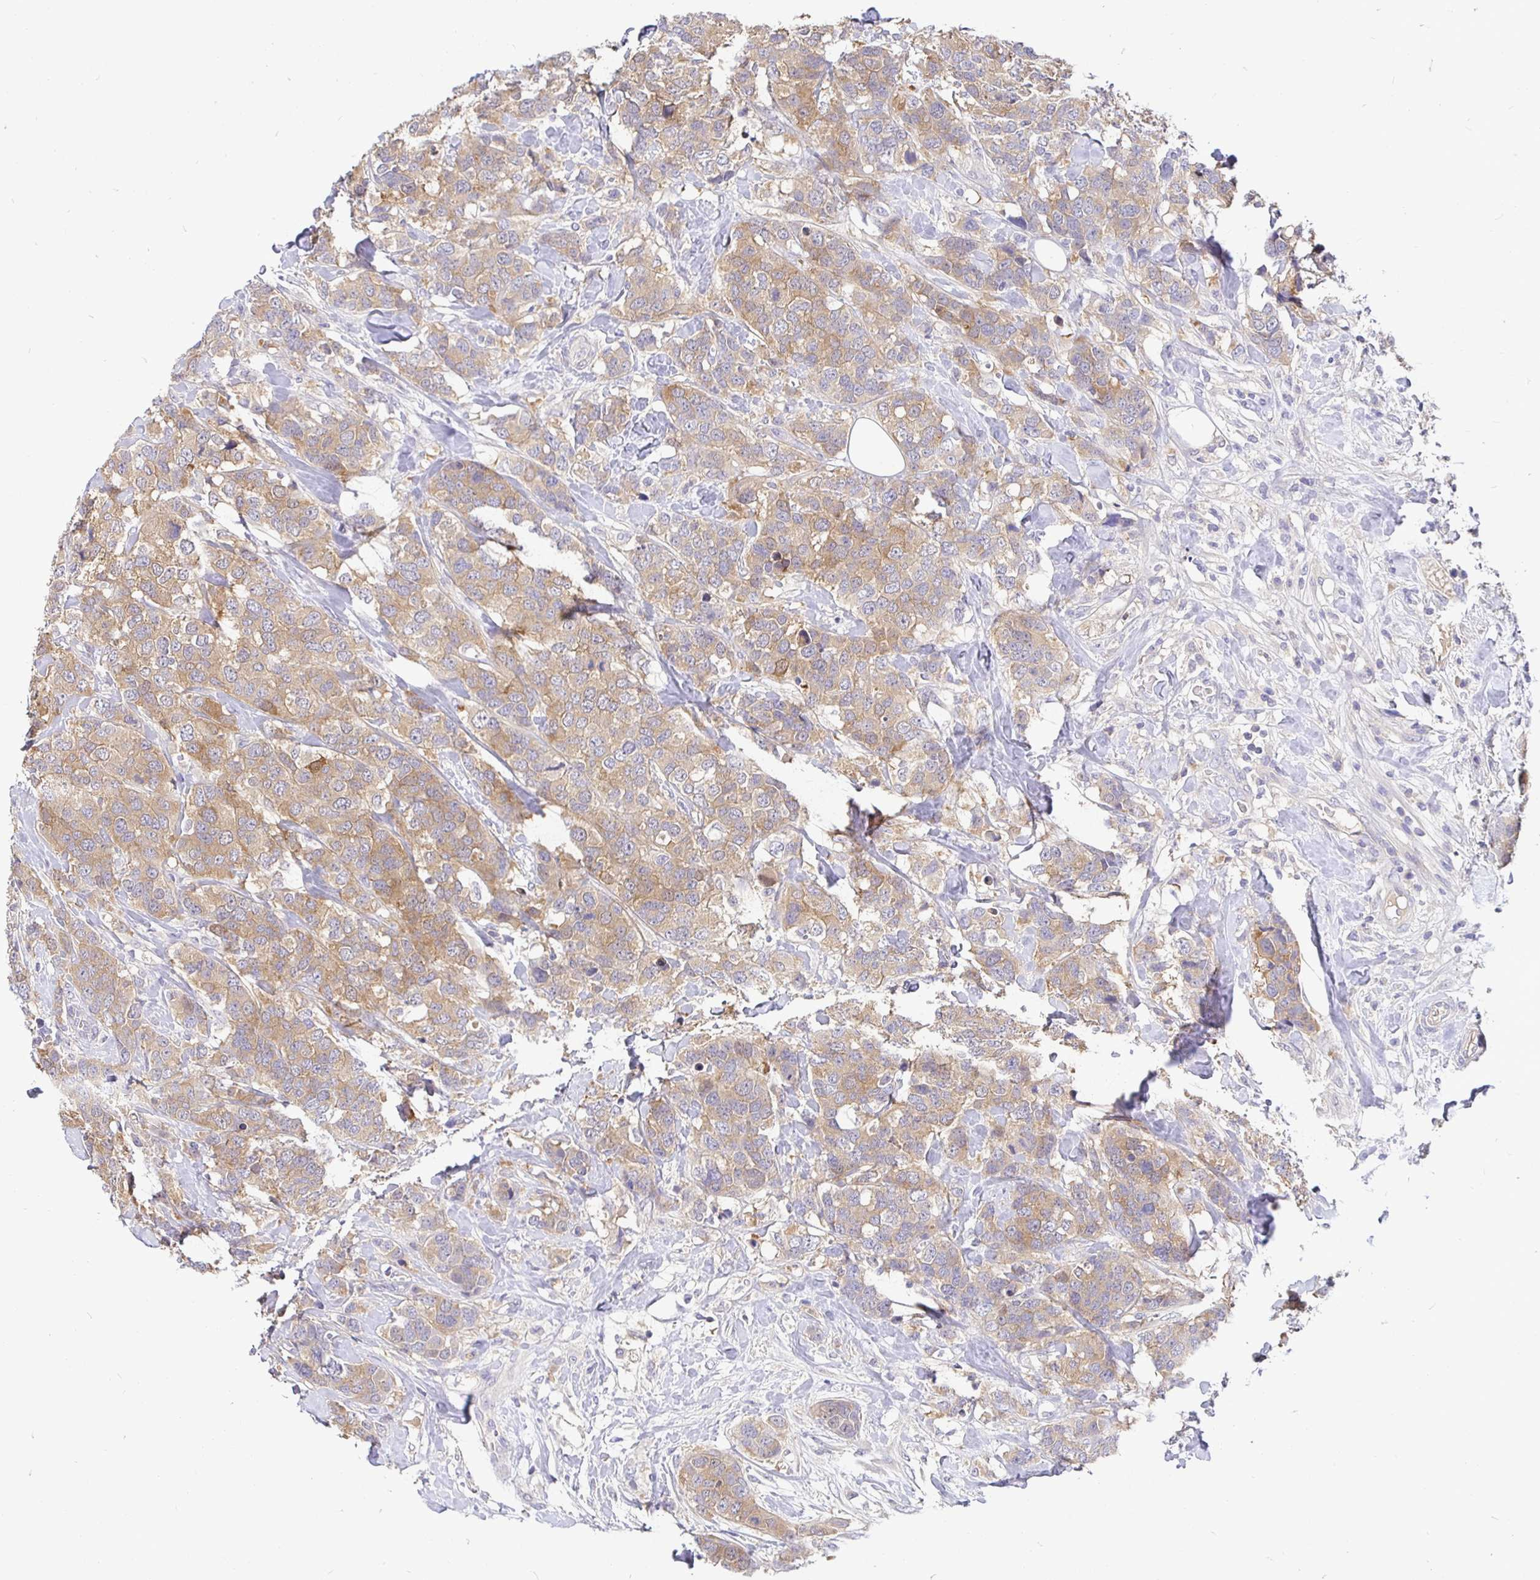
{"staining": {"intensity": "weak", "quantity": ">75%", "location": "cytoplasmic/membranous"}, "tissue": "breast cancer", "cell_type": "Tumor cells", "image_type": "cancer", "snomed": [{"axis": "morphology", "description": "Lobular carcinoma"}, {"axis": "topography", "description": "Breast"}], "caption": "Immunohistochemical staining of human breast cancer (lobular carcinoma) shows low levels of weak cytoplasmic/membranous expression in approximately >75% of tumor cells. (Stains: DAB in brown, nuclei in blue, Microscopy: brightfield microscopy at high magnification).", "gene": "KIF21A", "patient": {"sex": "female", "age": 59}}